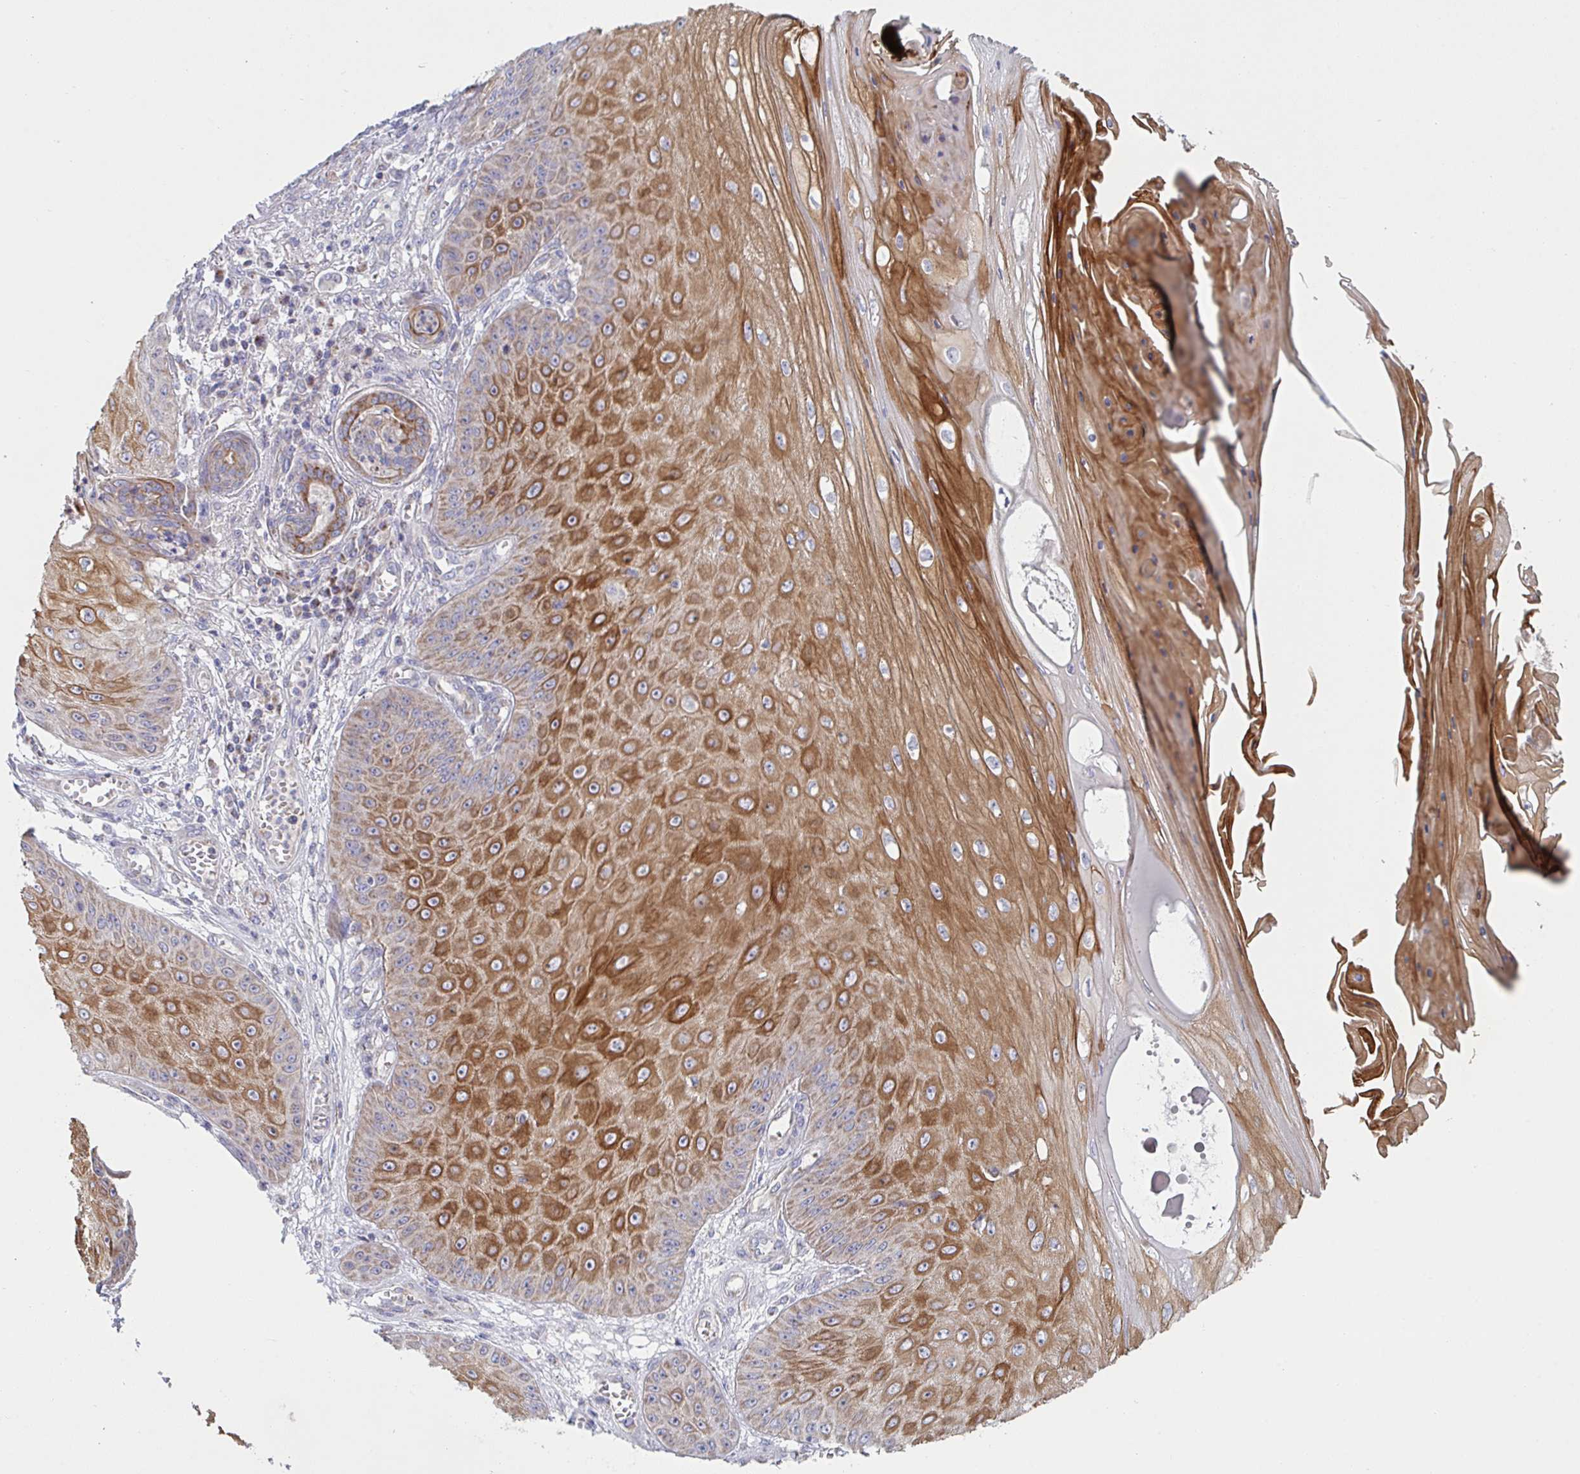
{"staining": {"intensity": "strong", "quantity": "25%-75%", "location": "cytoplasmic/membranous"}, "tissue": "skin cancer", "cell_type": "Tumor cells", "image_type": "cancer", "snomed": [{"axis": "morphology", "description": "Squamous cell carcinoma, NOS"}, {"axis": "topography", "description": "Skin"}], "caption": "This micrograph reveals immunohistochemistry (IHC) staining of skin cancer (squamous cell carcinoma), with high strong cytoplasmic/membranous expression in approximately 25%-75% of tumor cells.", "gene": "NDUFA7", "patient": {"sex": "male", "age": 70}}